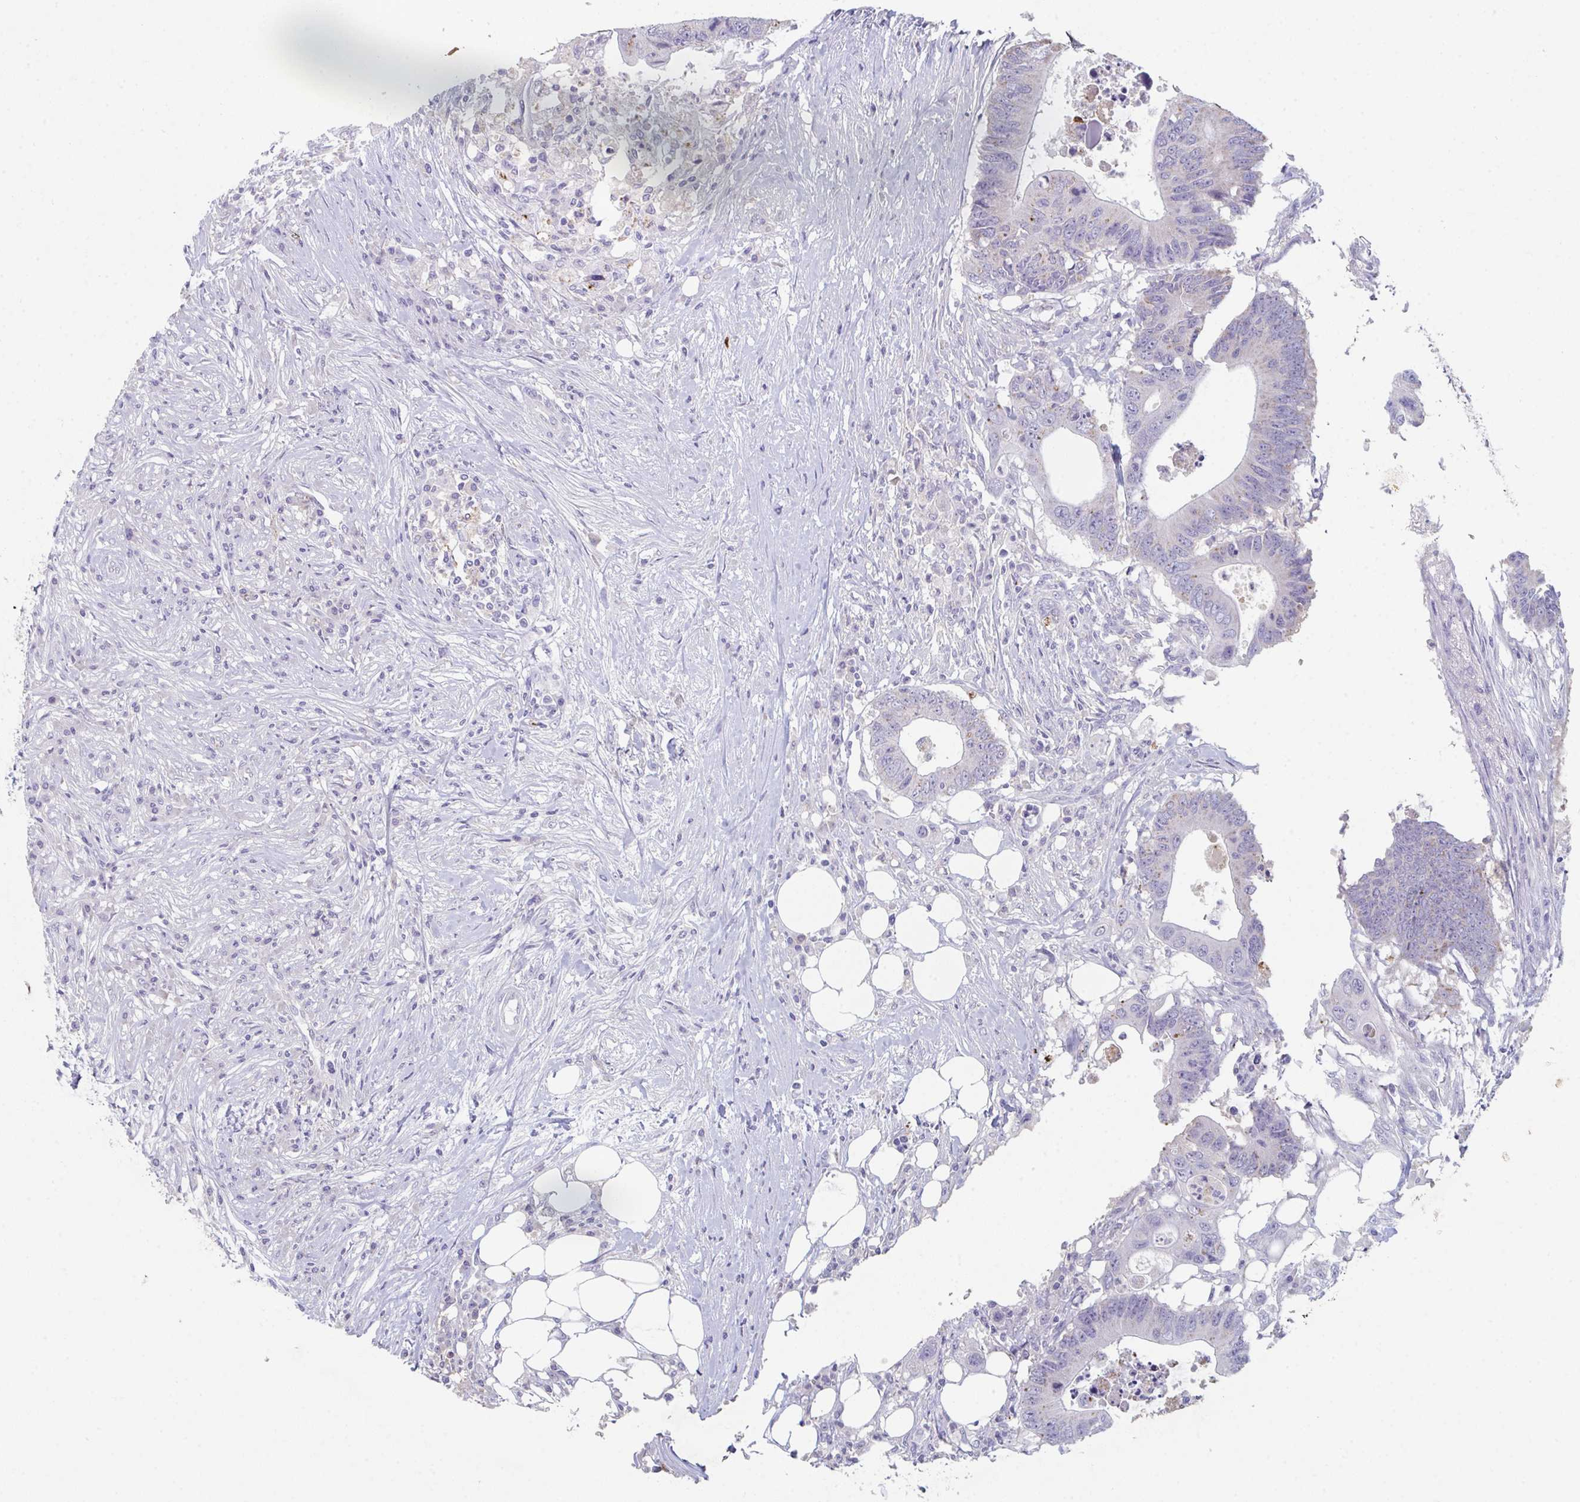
{"staining": {"intensity": "negative", "quantity": "none", "location": "none"}, "tissue": "colorectal cancer", "cell_type": "Tumor cells", "image_type": "cancer", "snomed": [{"axis": "morphology", "description": "Adenocarcinoma, NOS"}, {"axis": "topography", "description": "Colon"}], "caption": "The image reveals no staining of tumor cells in colorectal cancer.", "gene": "ADAM21", "patient": {"sex": "male", "age": 71}}